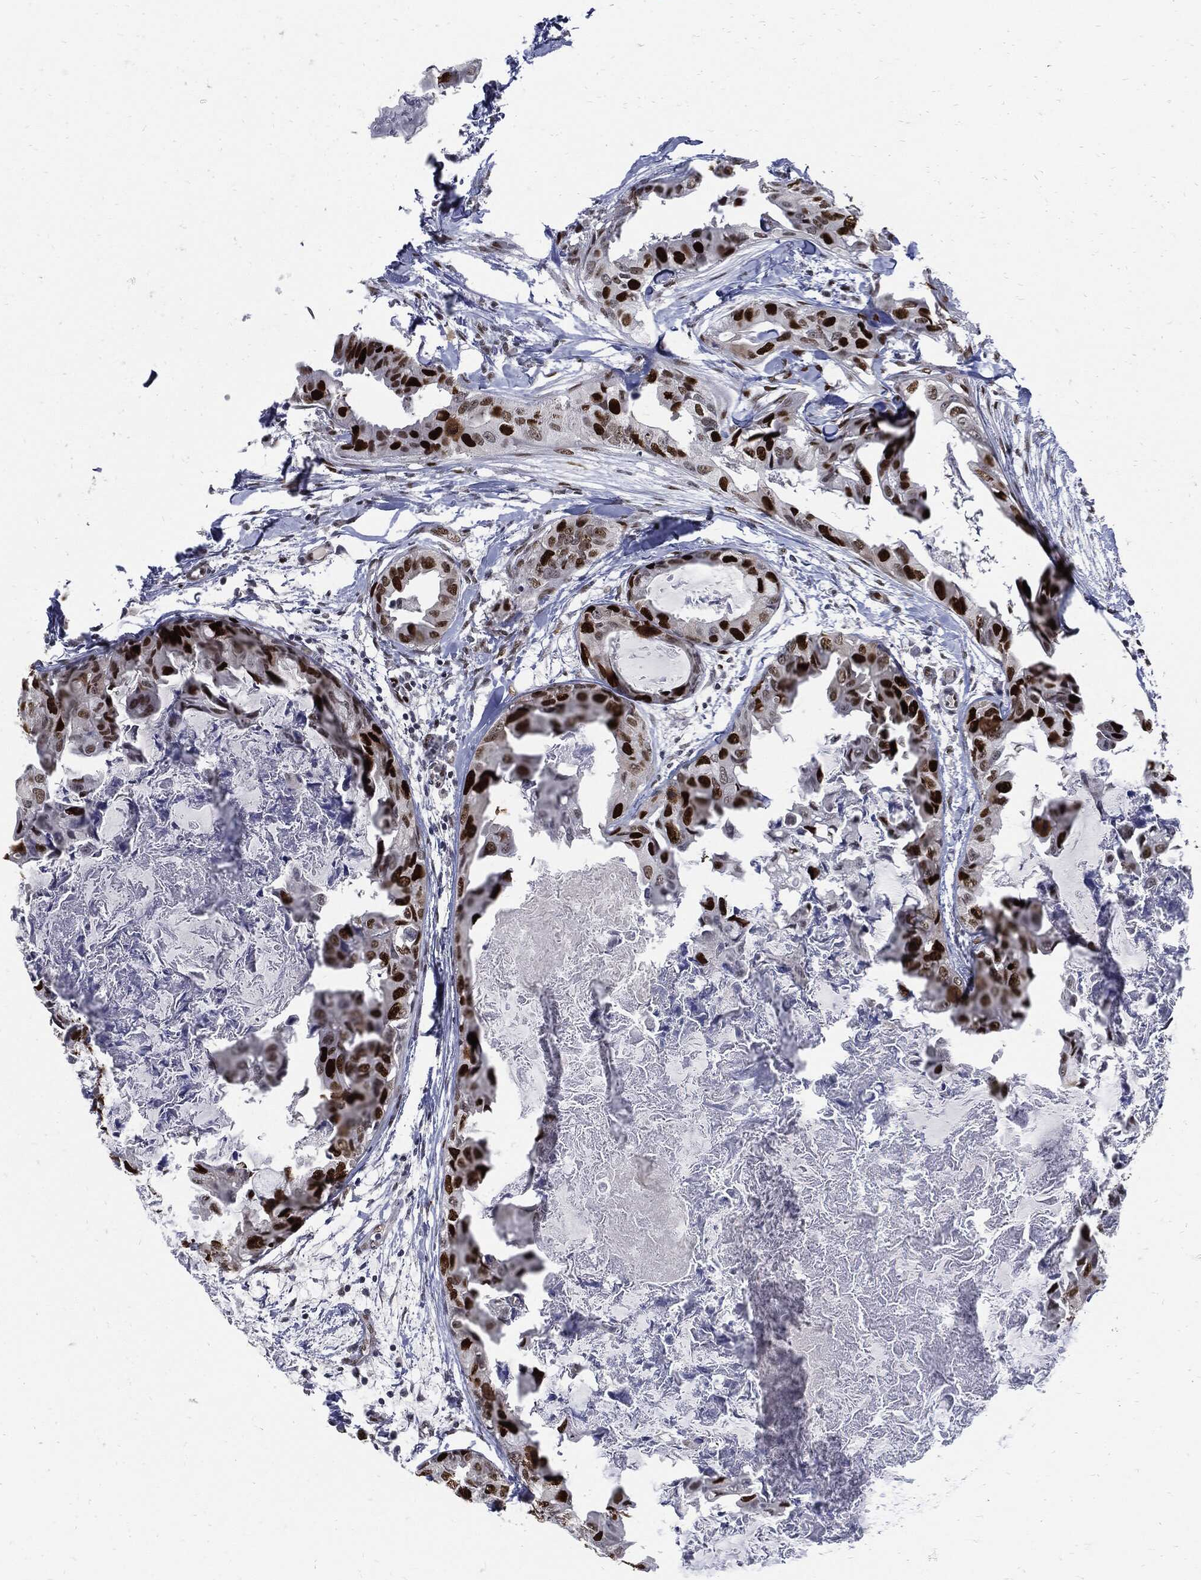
{"staining": {"intensity": "strong", "quantity": ">75%", "location": "nuclear"}, "tissue": "breast cancer", "cell_type": "Tumor cells", "image_type": "cancer", "snomed": [{"axis": "morphology", "description": "Normal tissue, NOS"}, {"axis": "morphology", "description": "Duct carcinoma"}, {"axis": "topography", "description": "Breast"}], "caption": "Immunohistochemical staining of human breast infiltrating ductal carcinoma exhibits high levels of strong nuclear protein expression in about >75% of tumor cells. Nuclei are stained in blue.", "gene": "NBN", "patient": {"sex": "female", "age": 40}}